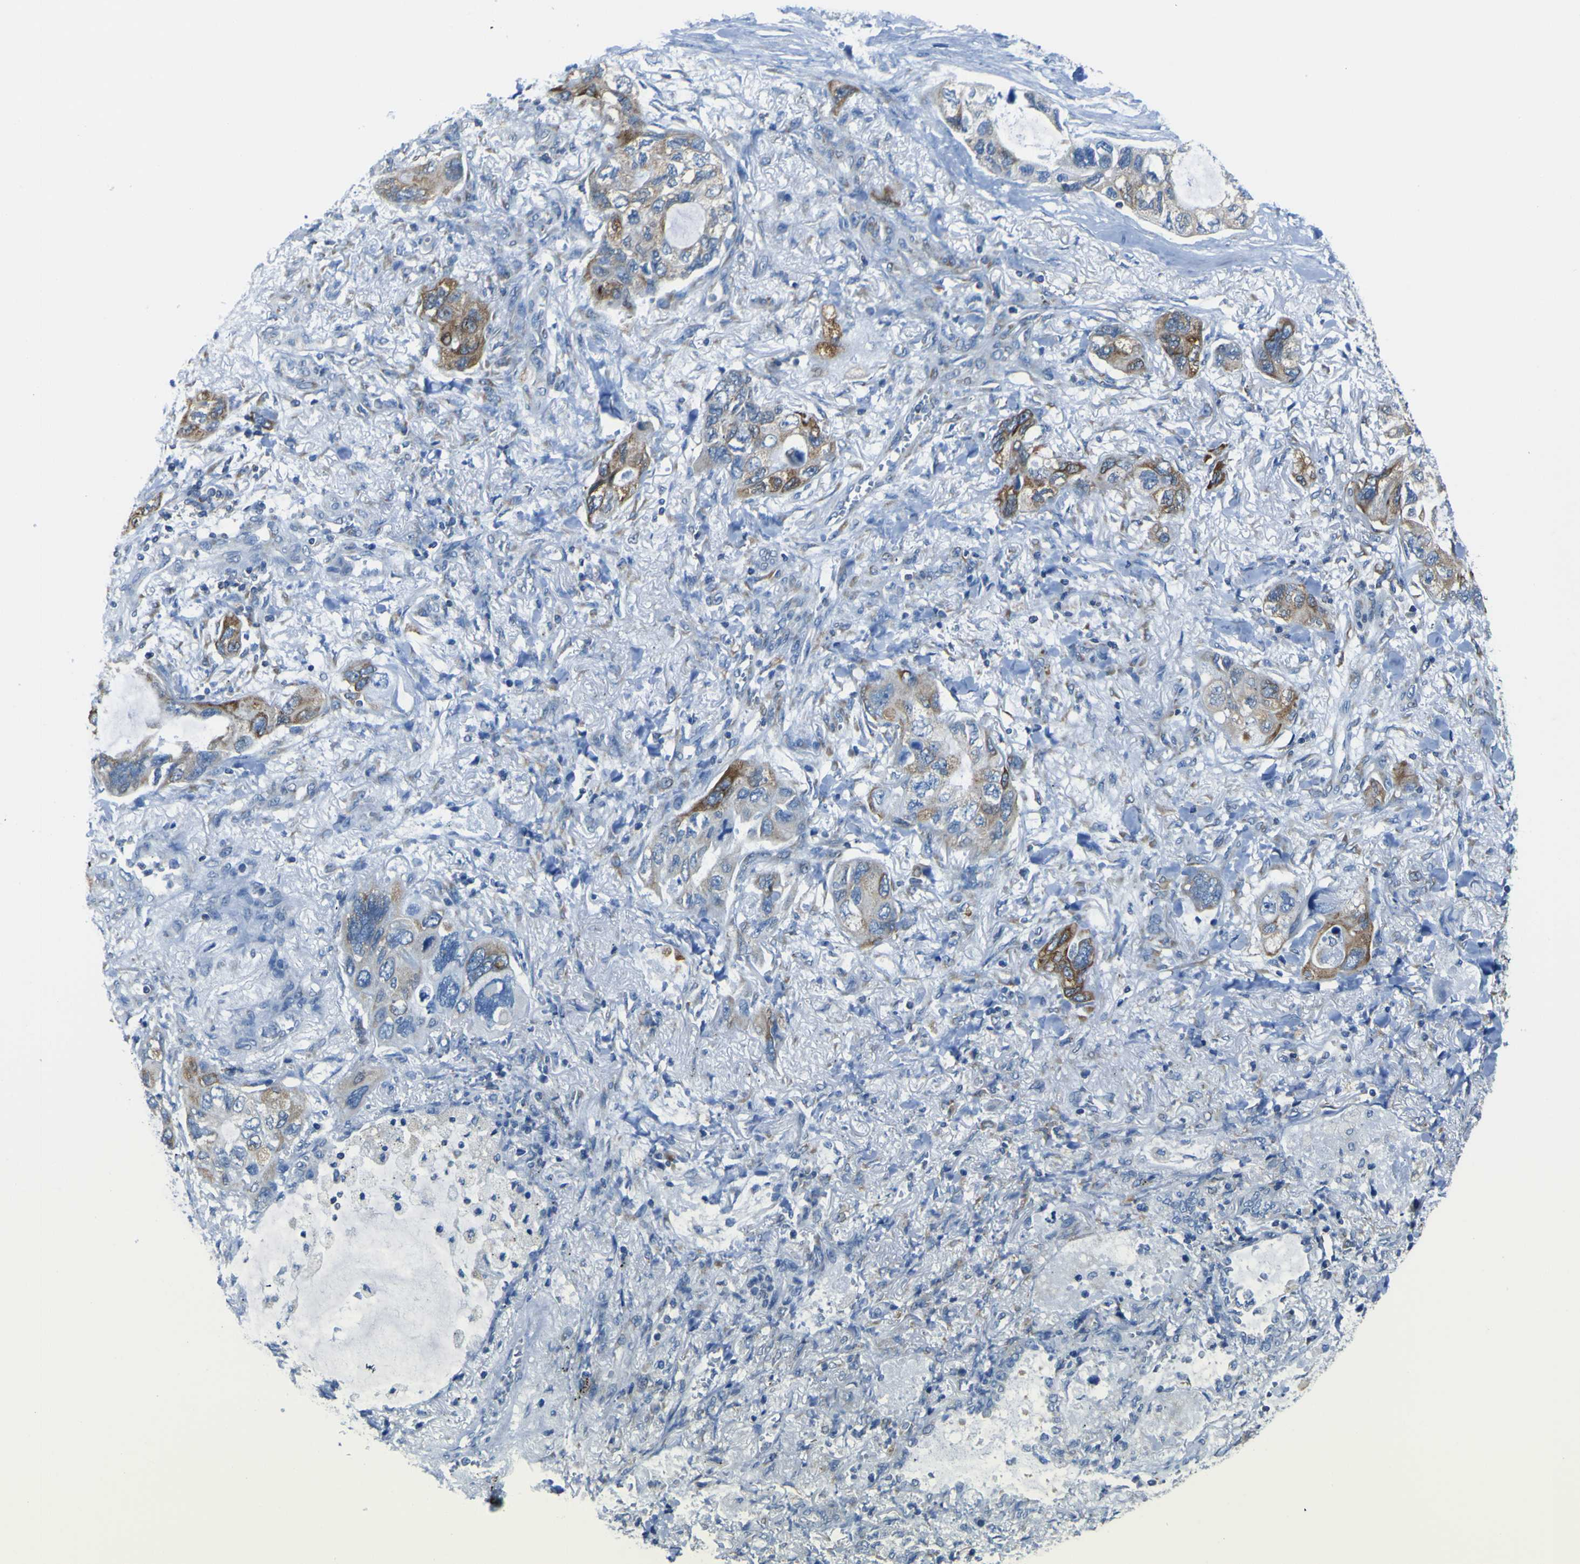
{"staining": {"intensity": "moderate", "quantity": "25%-75%", "location": "cytoplasmic/membranous"}, "tissue": "lung cancer", "cell_type": "Tumor cells", "image_type": "cancer", "snomed": [{"axis": "morphology", "description": "Squamous cell carcinoma, NOS"}, {"axis": "topography", "description": "Lung"}], "caption": "Brown immunohistochemical staining in human squamous cell carcinoma (lung) reveals moderate cytoplasmic/membranous staining in about 25%-75% of tumor cells. The protein of interest is shown in brown color, while the nuclei are stained blue.", "gene": "STIM1", "patient": {"sex": "female", "age": 73}}